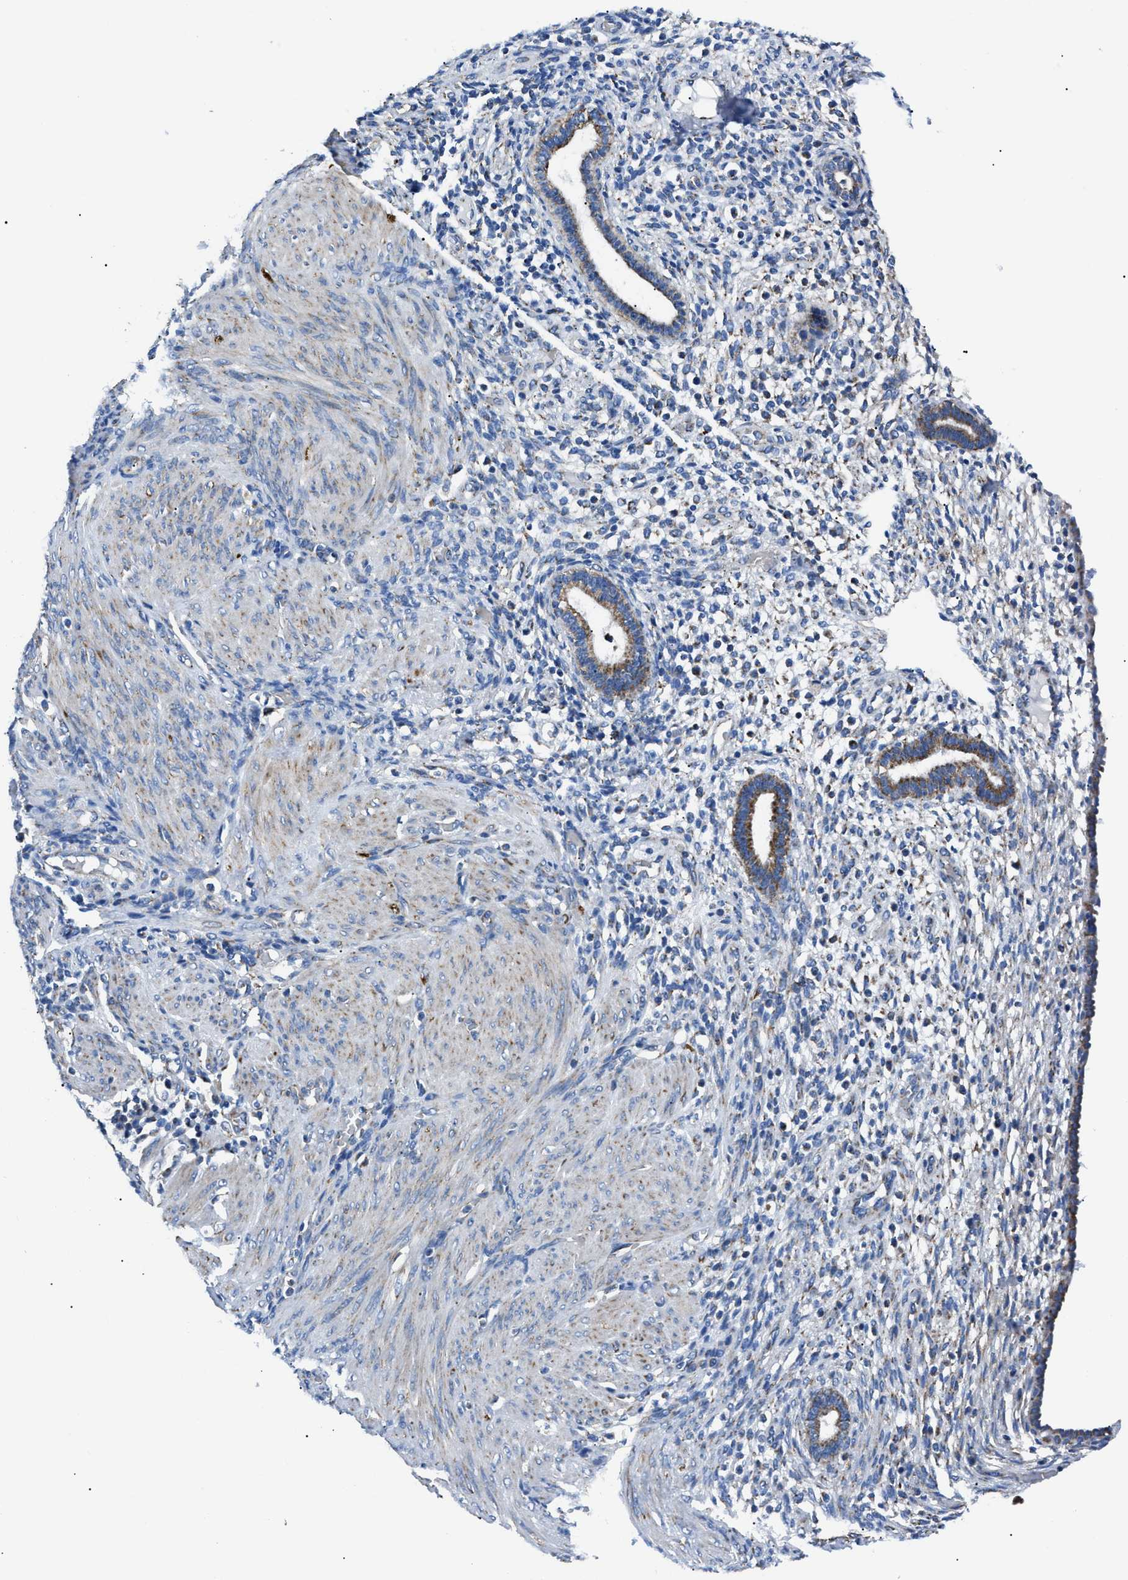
{"staining": {"intensity": "negative", "quantity": "none", "location": "none"}, "tissue": "endometrium", "cell_type": "Cells in endometrial stroma", "image_type": "normal", "snomed": [{"axis": "morphology", "description": "Normal tissue, NOS"}, {"axis": "topography", "description": "Endometrium"}], "caption": "There is no significant positivity in cells in endometrial stroma of endometrium. (Brightfield microscopy of DAB (3,3'-diaminobenzidine) immunohistochemistry (IHC) at high magnification).", "gene": "PHB2", "patient": {"sex": "female", "age": 72}}